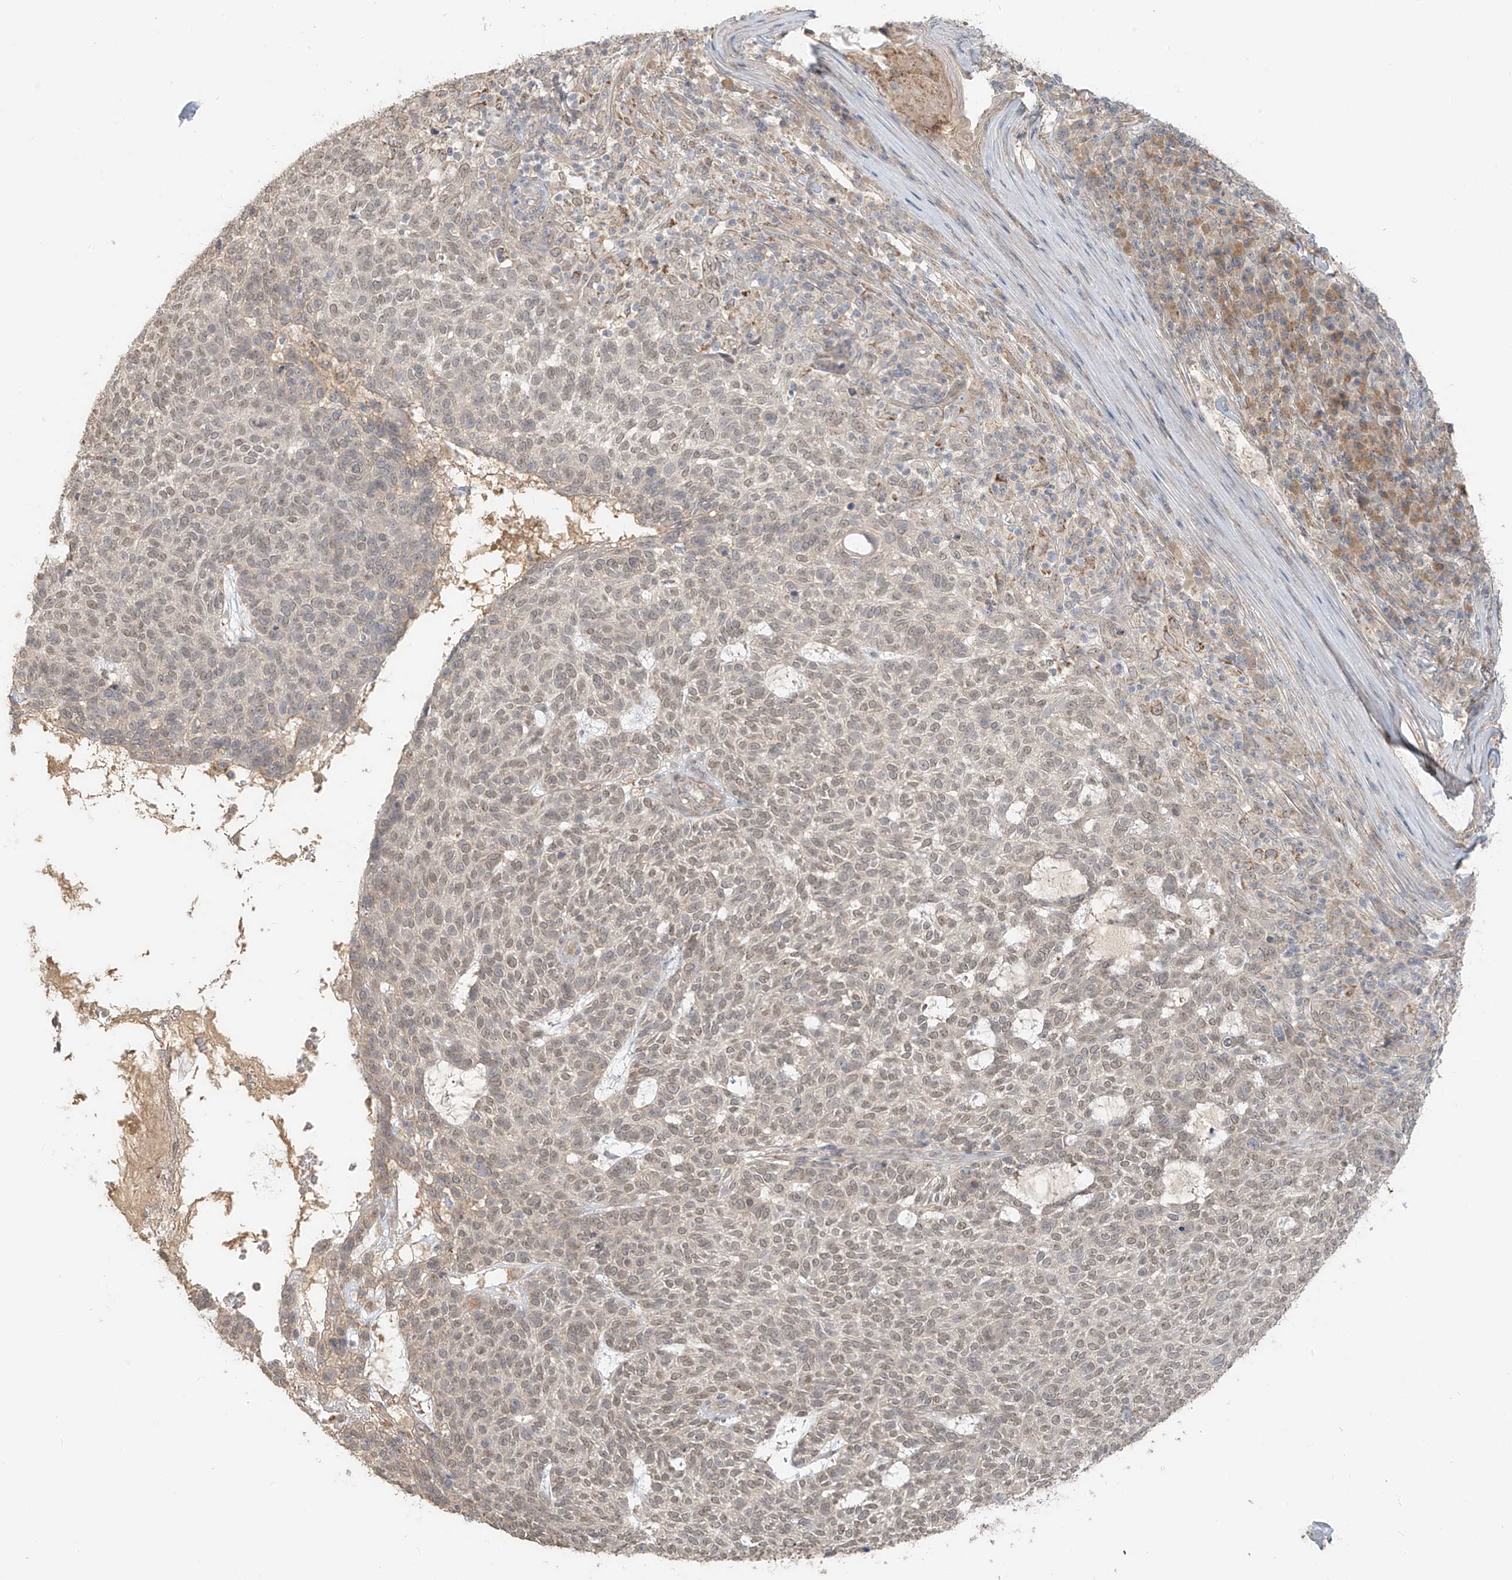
{"staining": {"intensity": "weak", "quantity": "25%-75%", "location": "nuclear"}, "tissue": "skin cancer", "cell_type": "Tumor cells", "image_type": "cancer", "snomed": [{"axis": "morphology", "description": "Squamous cell carcinoma, NOS"}, {"axis": "topography", "description": "Skin"}], "caption": "Protein analysis of skin cancer (squamous cell carcinoma) tissue displays weak nuclear staining in approximately 25%-75% of tumor cells. Using DAB (3,3'-diaminobenzidine) (brown) and hematoxylin (blue) stains, captured at high magnification using brightfield microscopy.", "gene": "ABCD1", "patient": {"sex": "female", "age": 90}}